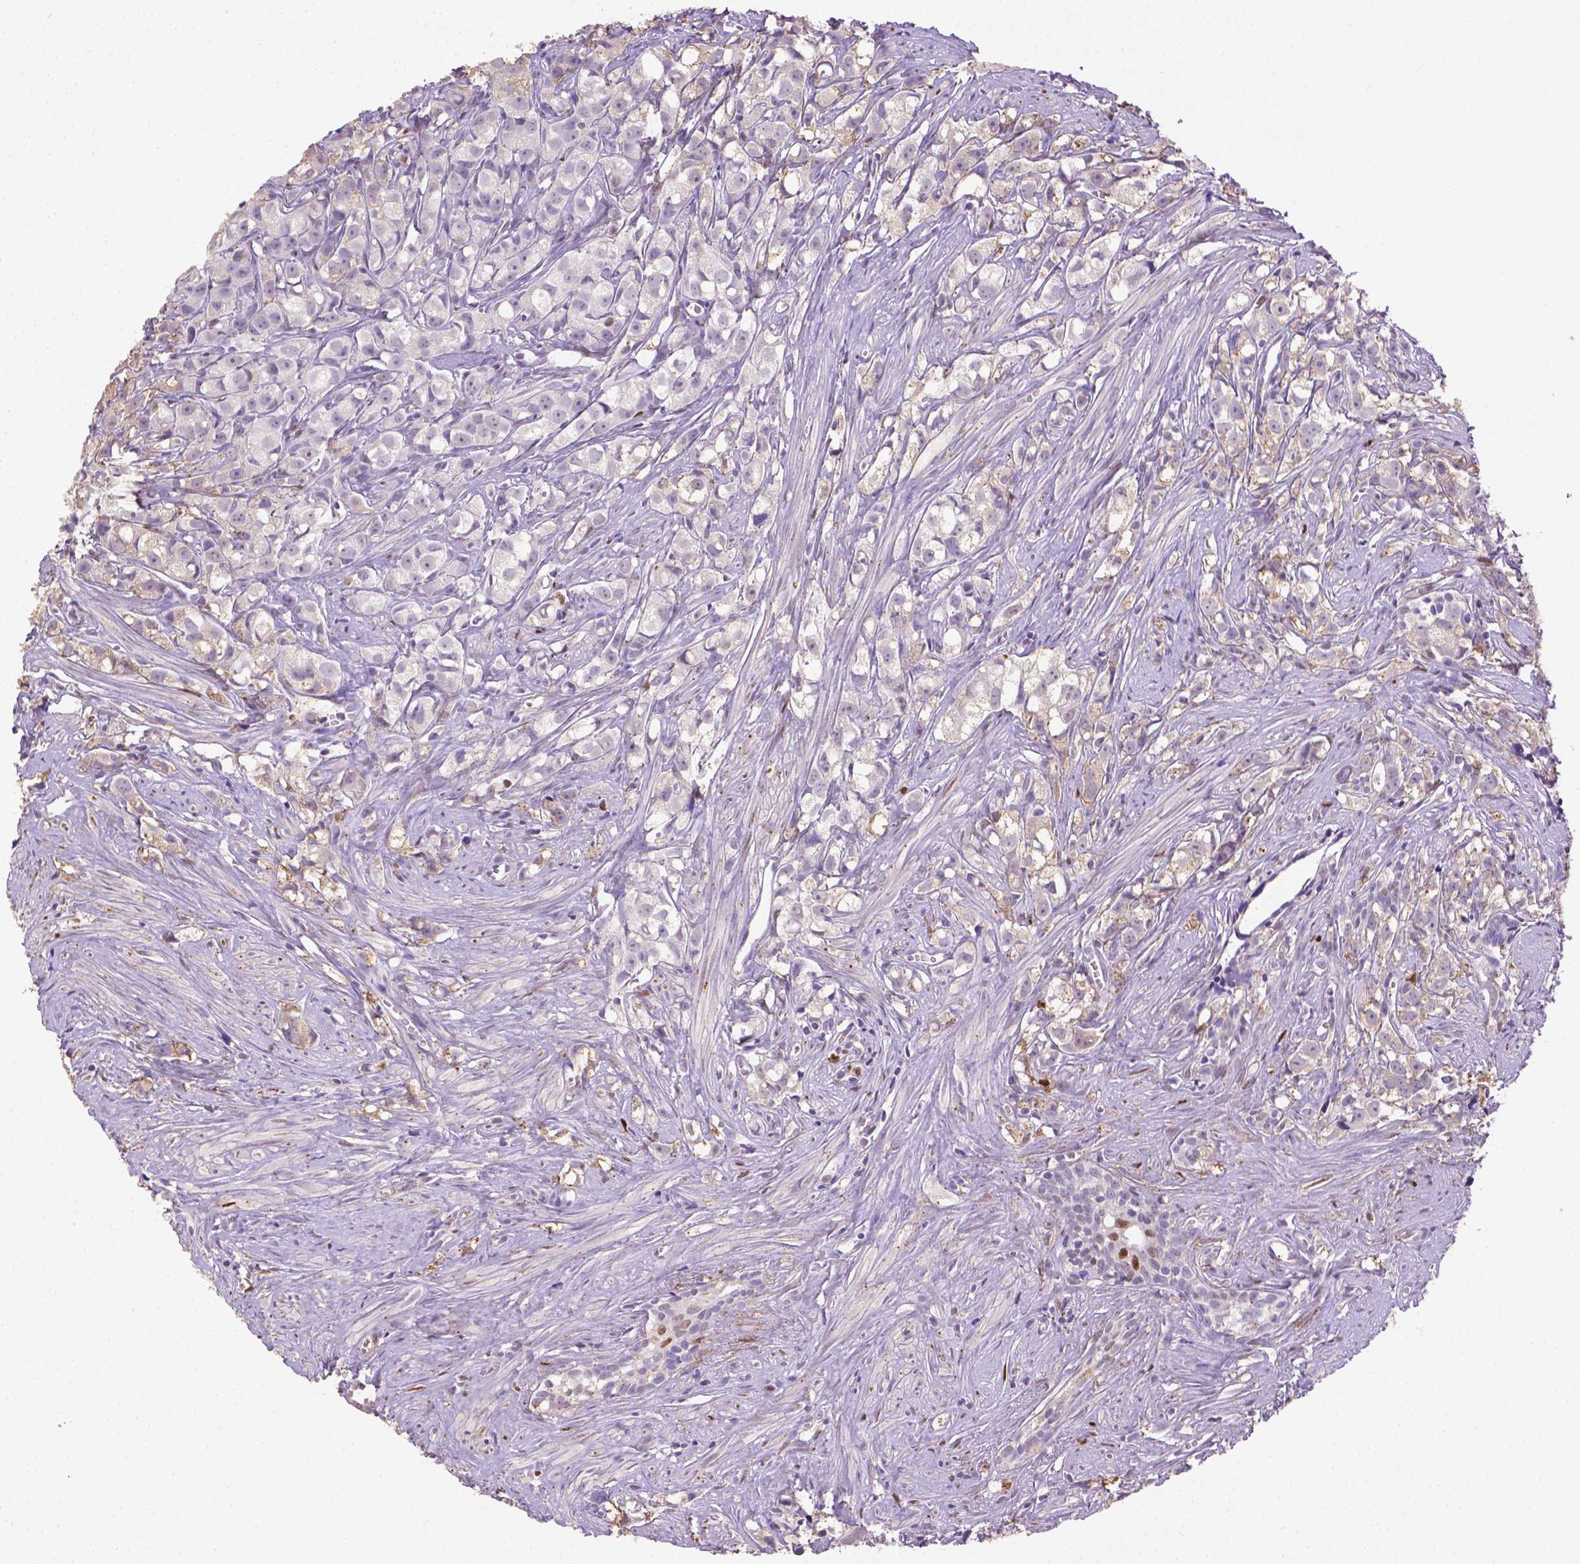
{"staining": {"intensity": "moderate", "quantity": "<25%", "location": "nuclear"}, "tissue": "prostate cancer", "cell_type": "Tumor cells", "image_type": "cancer", "snomed": [{"axis": "morphology", "description": "Adenocarcinoma, High grade"}, {"axis": "topography", "description": "Prostate"}], "caption": "A brown stain shows moderate nuclear staining of a protein in human prostate cancer tumor cells.", "gene": "CDKN1A", "patient": {"sex": "male", "age": 68}}